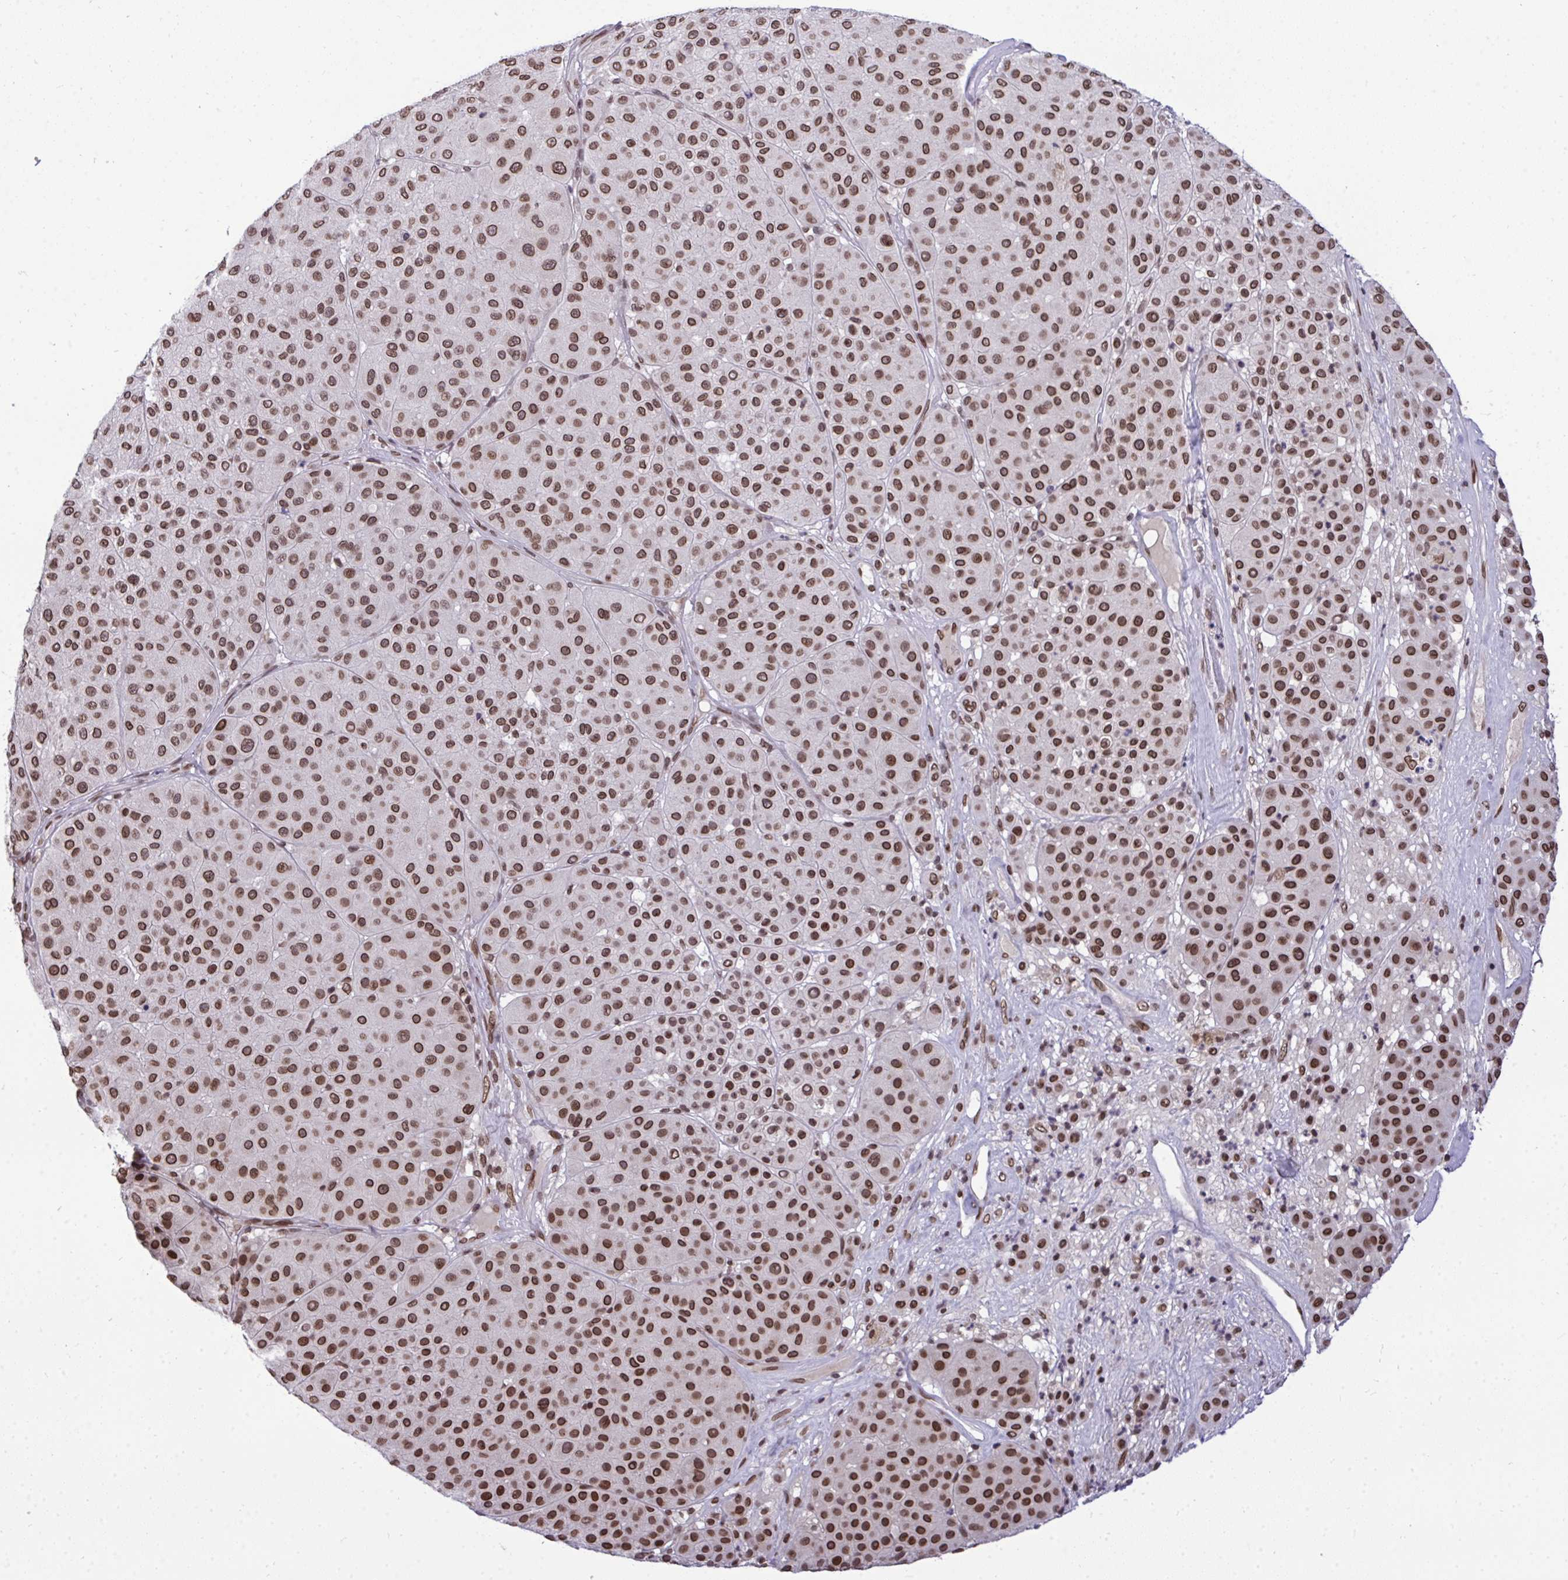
{"staining": {"intensity": "moderate", "quantity": ">75%", "location": "nuclear"}, "tissue": "melanoma", "cell_type": "Tumor cells", "image_type": "cancer", "snomed": [{"axis": "morphology", "description": "Malignant melanoma, Metastatic site"}, {"axis": "topography", "description": "Smooth muscle"}], "caption": "Immunohistochemistry (IHC) (DAB (3,3'-diaminobenzidine)) staining of human melanoma exhibits moderate nuclear protein positivity in approximately >75% of tumor cells.", "gene": "JPT1", "patient": {"sex": "male", "age": 41}}